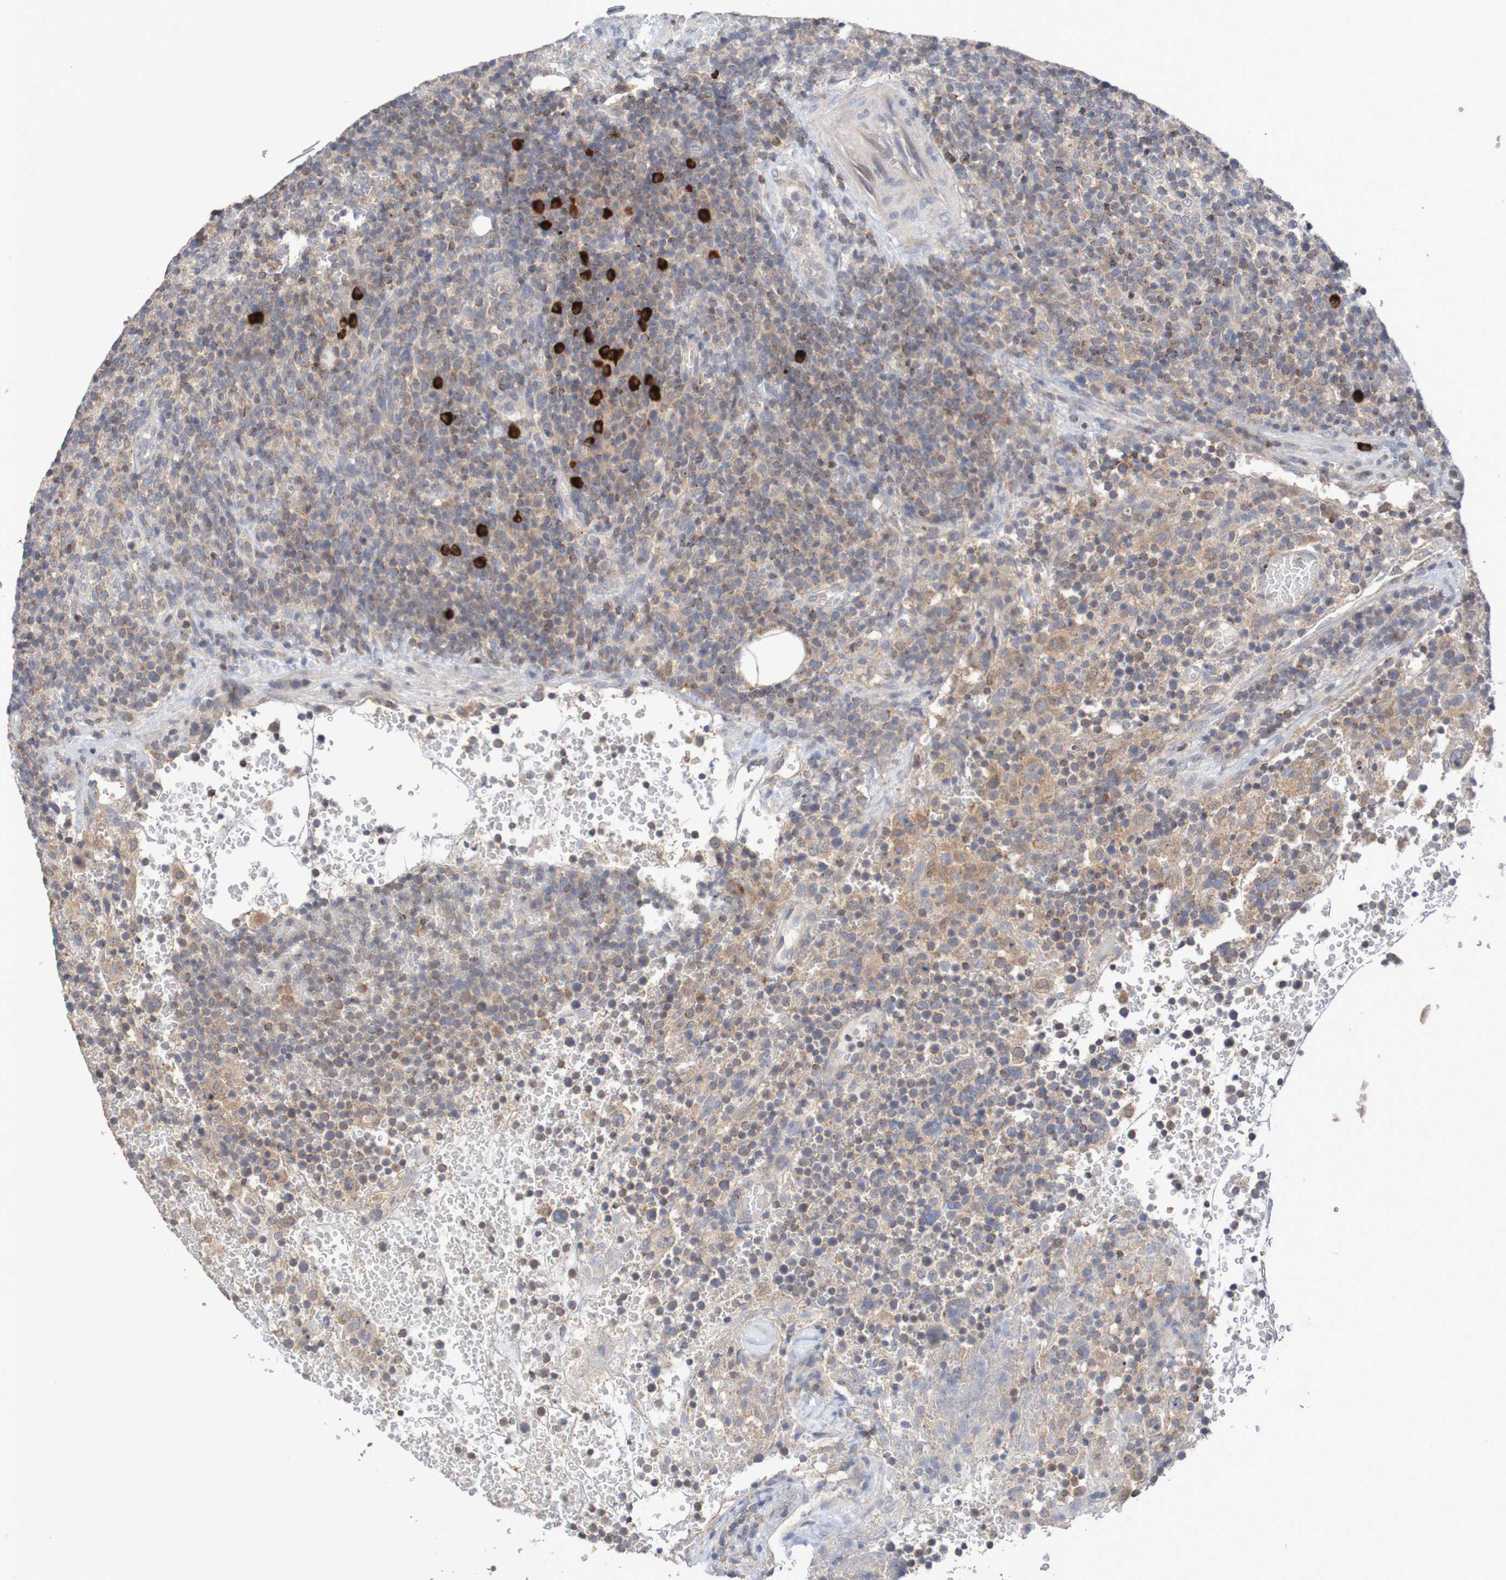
{"staining": {"intensity": "moderate", "quantity": ">75%", "location": "cytoplasmic/membranous"}, "tissue": "lymphoma", "cell_type": "Tumor cells", "image_type": "cancer", "snomed": [{"axis": "morphology", "description": "Malignant lymphoma, non-Hodgkin's type, High grade"}, {"axis": "topography", "description": "Lymph node"}], "caption": "High-grade malignant lymphoma, non-Hodgkin's type stained for a protein displays moderate cytoplasmic/membranous positivity in tumor cells. (brown staining indicates protein expression, while blue staining denotes nuclei).", "gene": "C3orf18", "patient": {"sex": "male", "age": 61}}